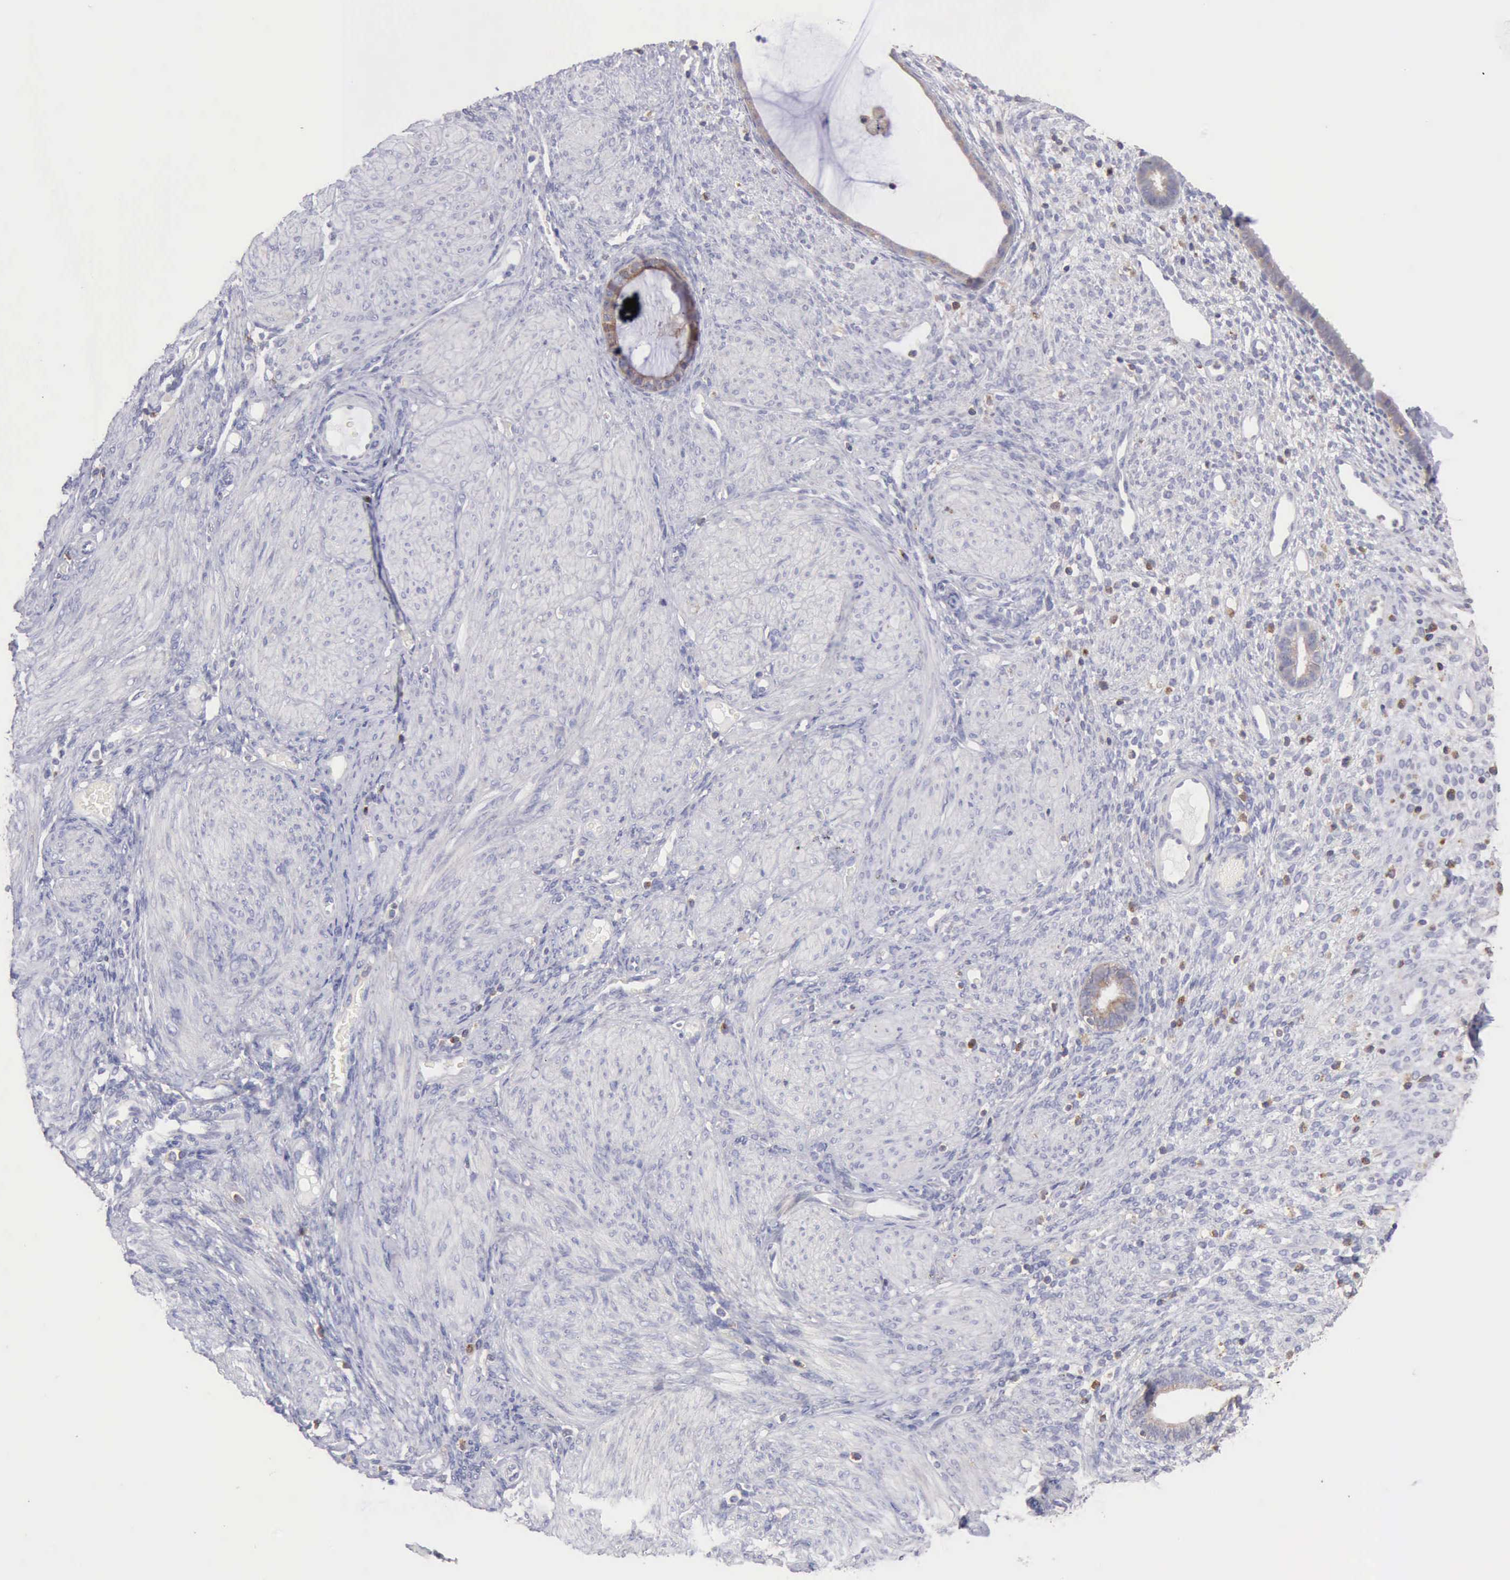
{"staining": {"intensity": "negative", "quantity": "none", "location": "none"}, "tissue": "endometrium", "cell_type": "Cells in endometrial stroma", "image_type": "normal", "snomed": [{"axis": "morphology", "description": "Normal tissue, NOS"}, {"axis": "topography", "description": "Endometrium"}], "caption": "A photomicrograph of endometrium stained for a protein displays no brown staining in cells in endometrial stroma.", "gene": "SASH3", "patient": {"sex": "female", "age": 72}}